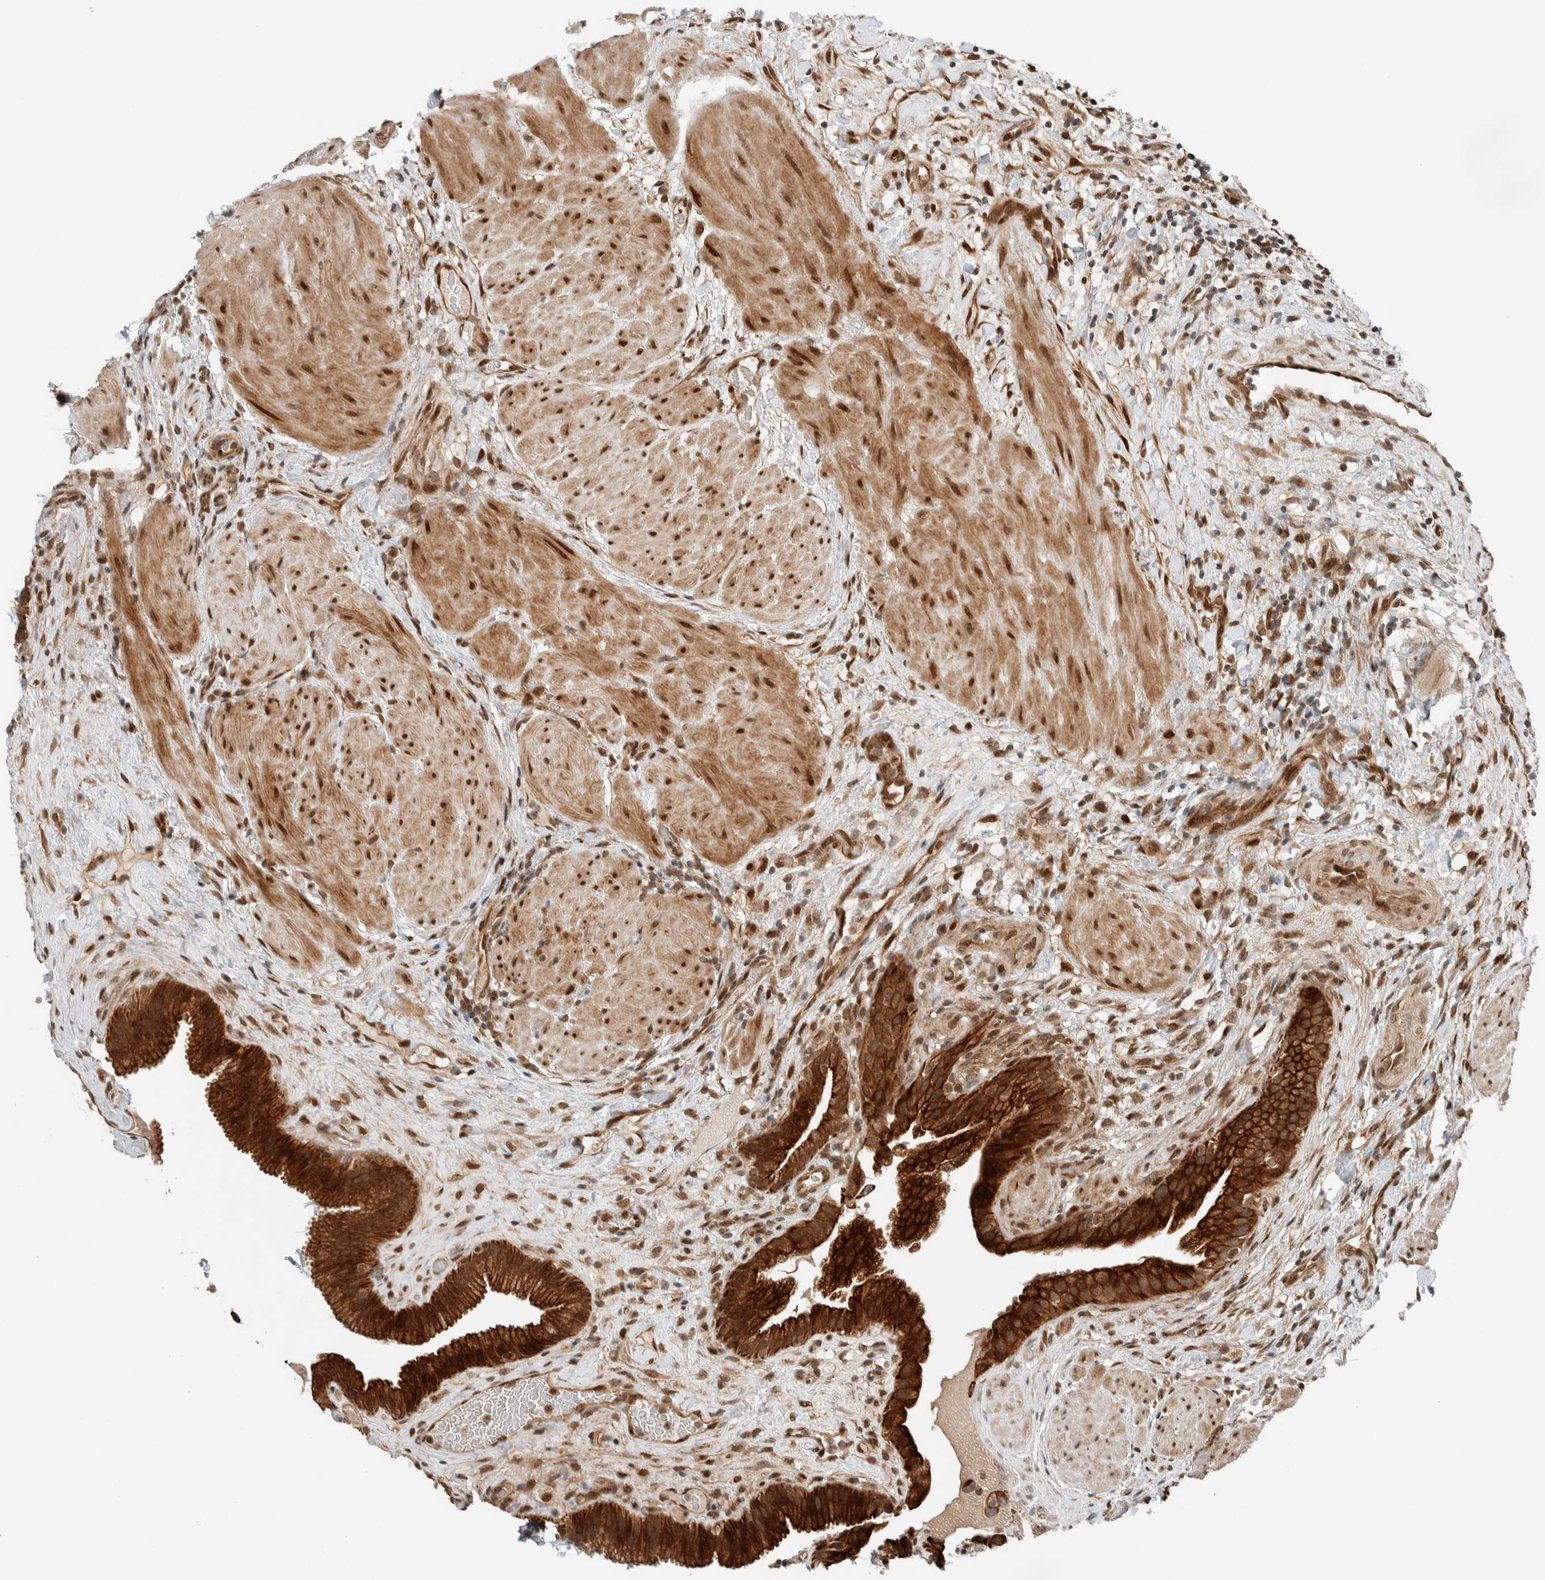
{"staining": {"intensity": "strong", "quantity": ">75%", "location": "cytoplasmic/membranous"}, "tissue": "gallbladder", "cell_type": "Glandular cells", "image_type": "normal", "snomed": [{"axis": "morphology", "description": "Normal tissue, NOS"}, {"axis": "topography", "description": "Gallbladder"}], "caption": "Gallbladder stained with DAB (3,3'-diaminobenzidine) immunohistochemistry (IHC) demonstrates high levels of strong cytoplasmic/membranous staining in about >75% of glandular cells.", "gene": "STXBP4", "patient": {"sex": "male", "age": 49}}